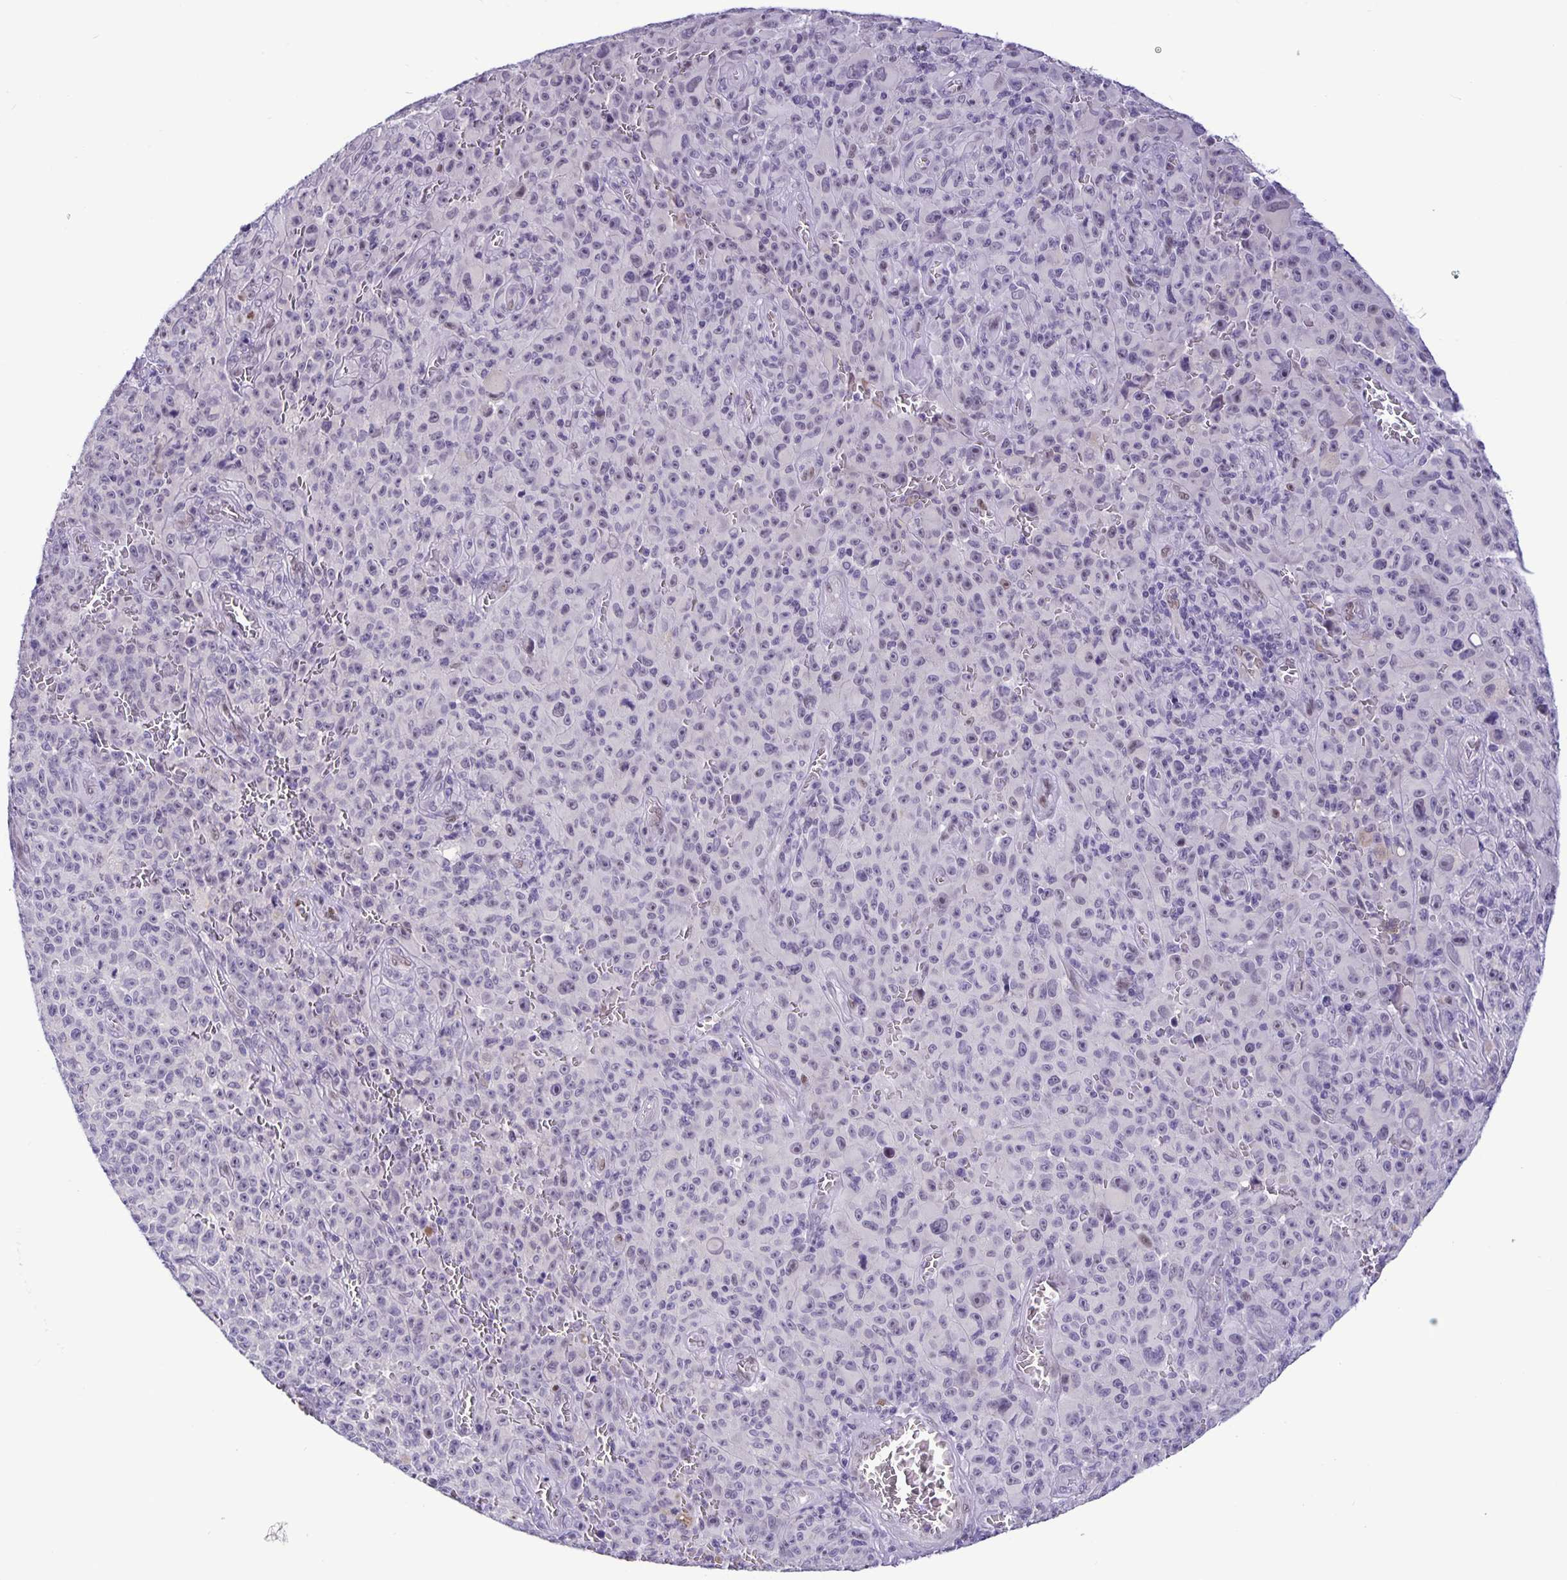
{"staining": {"intensity": "negative", "quantity": "none", "location": "none"}, "tissue": "melanoma", "cell_type": "Tumor cells", "image_type": "cancer", "snomed": [{"axis": "morphology", "description": "Malignant melanoma, NOS"}, {"axis": "topography", "description": "Skin"}], "caption": "Immunohistochemistry (IHC) histopathology image of malignant melanoma stained for a protein (brown), which shows no positivity in tumor cells.", "gene": "FOSL2", "patient": {"sex": "female", "age": 82}}